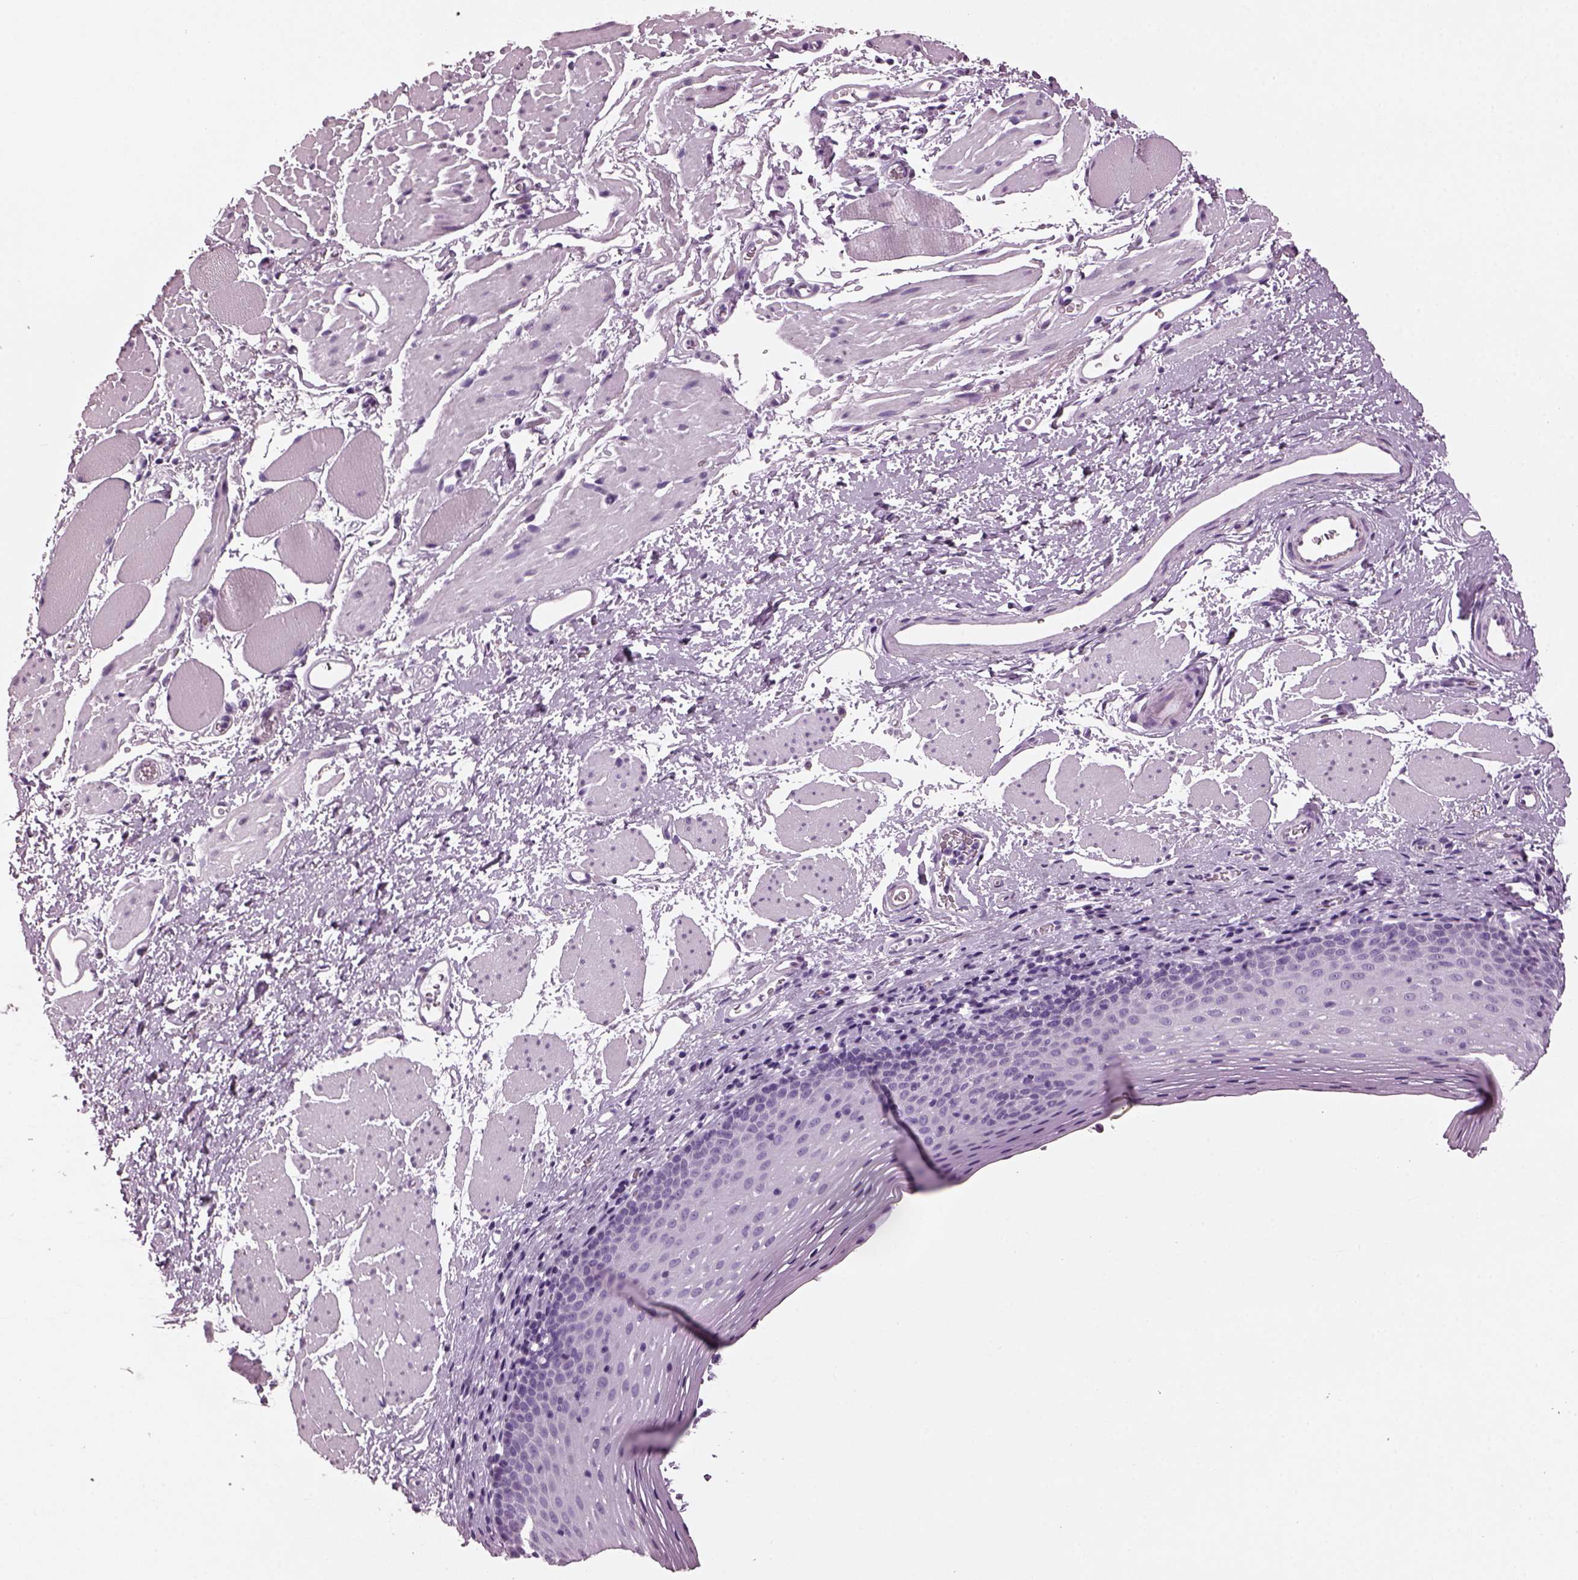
{"staining": {"intensity": "negative", "quantity": "none", "location": "none"}, "tissue": "esophagus", "cell_type": "Squamous epithelial cells", "image_type": "normal", "snomed": [{"axis": "morphology", "description": "Normal tissue, NOS"}, {"axis": "topography", "description": "Esophagus"}], "caption": "Image shows no protein expression in squamous epithelial cells of benign esophagus.", "gene": "KRTAP3", "patient": {"sex": "female", "age": 68}}